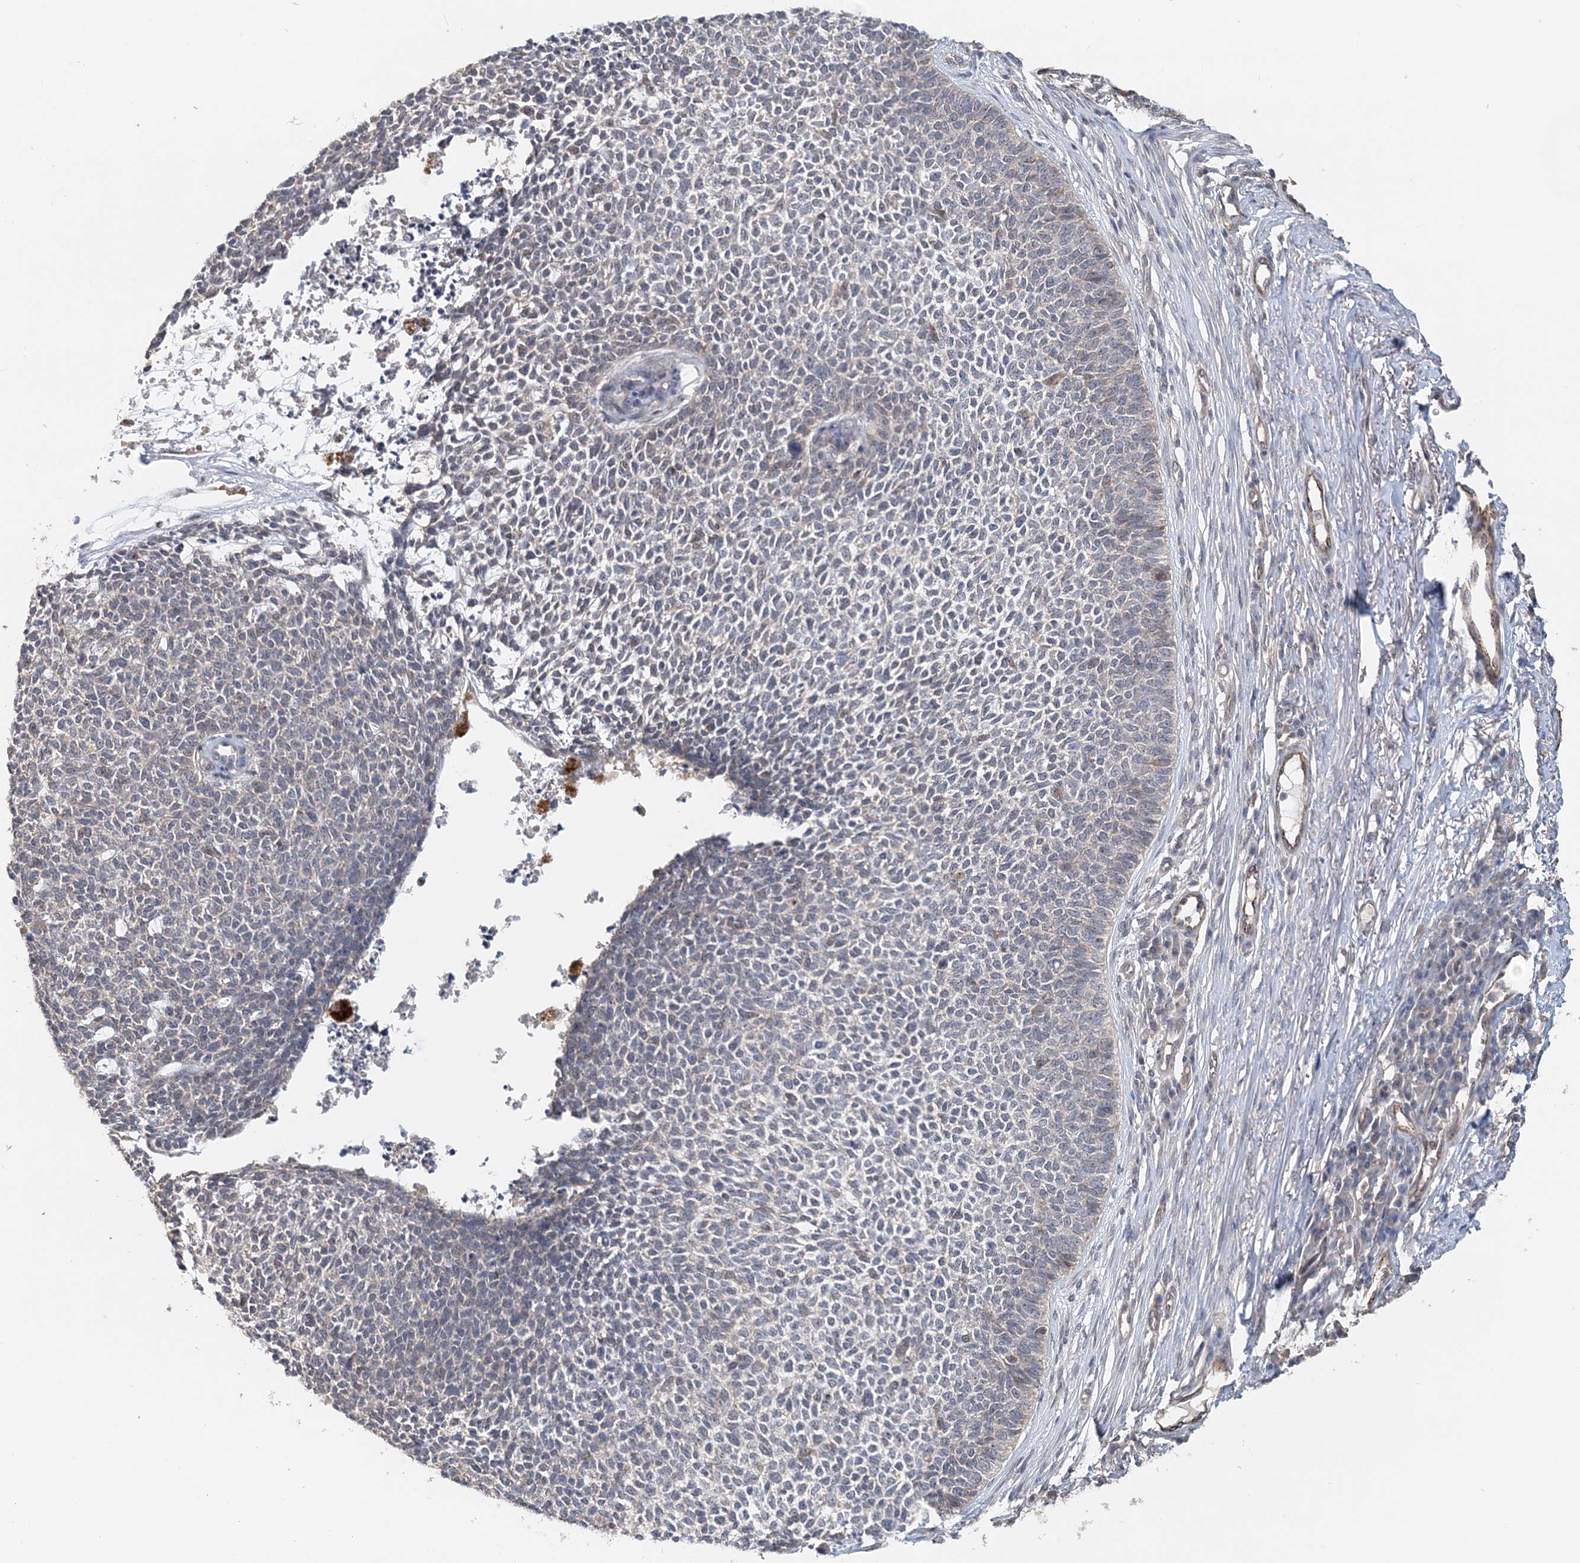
{"staining": {"intensity": "negative", "quantity": "none", "location": "none"}, "tissue": "skin cancer", "cell_type": "Tumor cells", "image_type": "cancer", "snomed": [{"axis": "morphology", "description": "Basal cell carcinoma"}, {"axis": "topography", "description": "Skin"}], "caption": "This is an immunohistochemistry micrograph of skin cancer (basal cell carcinoma). There is no positivity in tumor cells.", "gene": "FBXO38", "patient": {"sex": "female", "age": 84}}